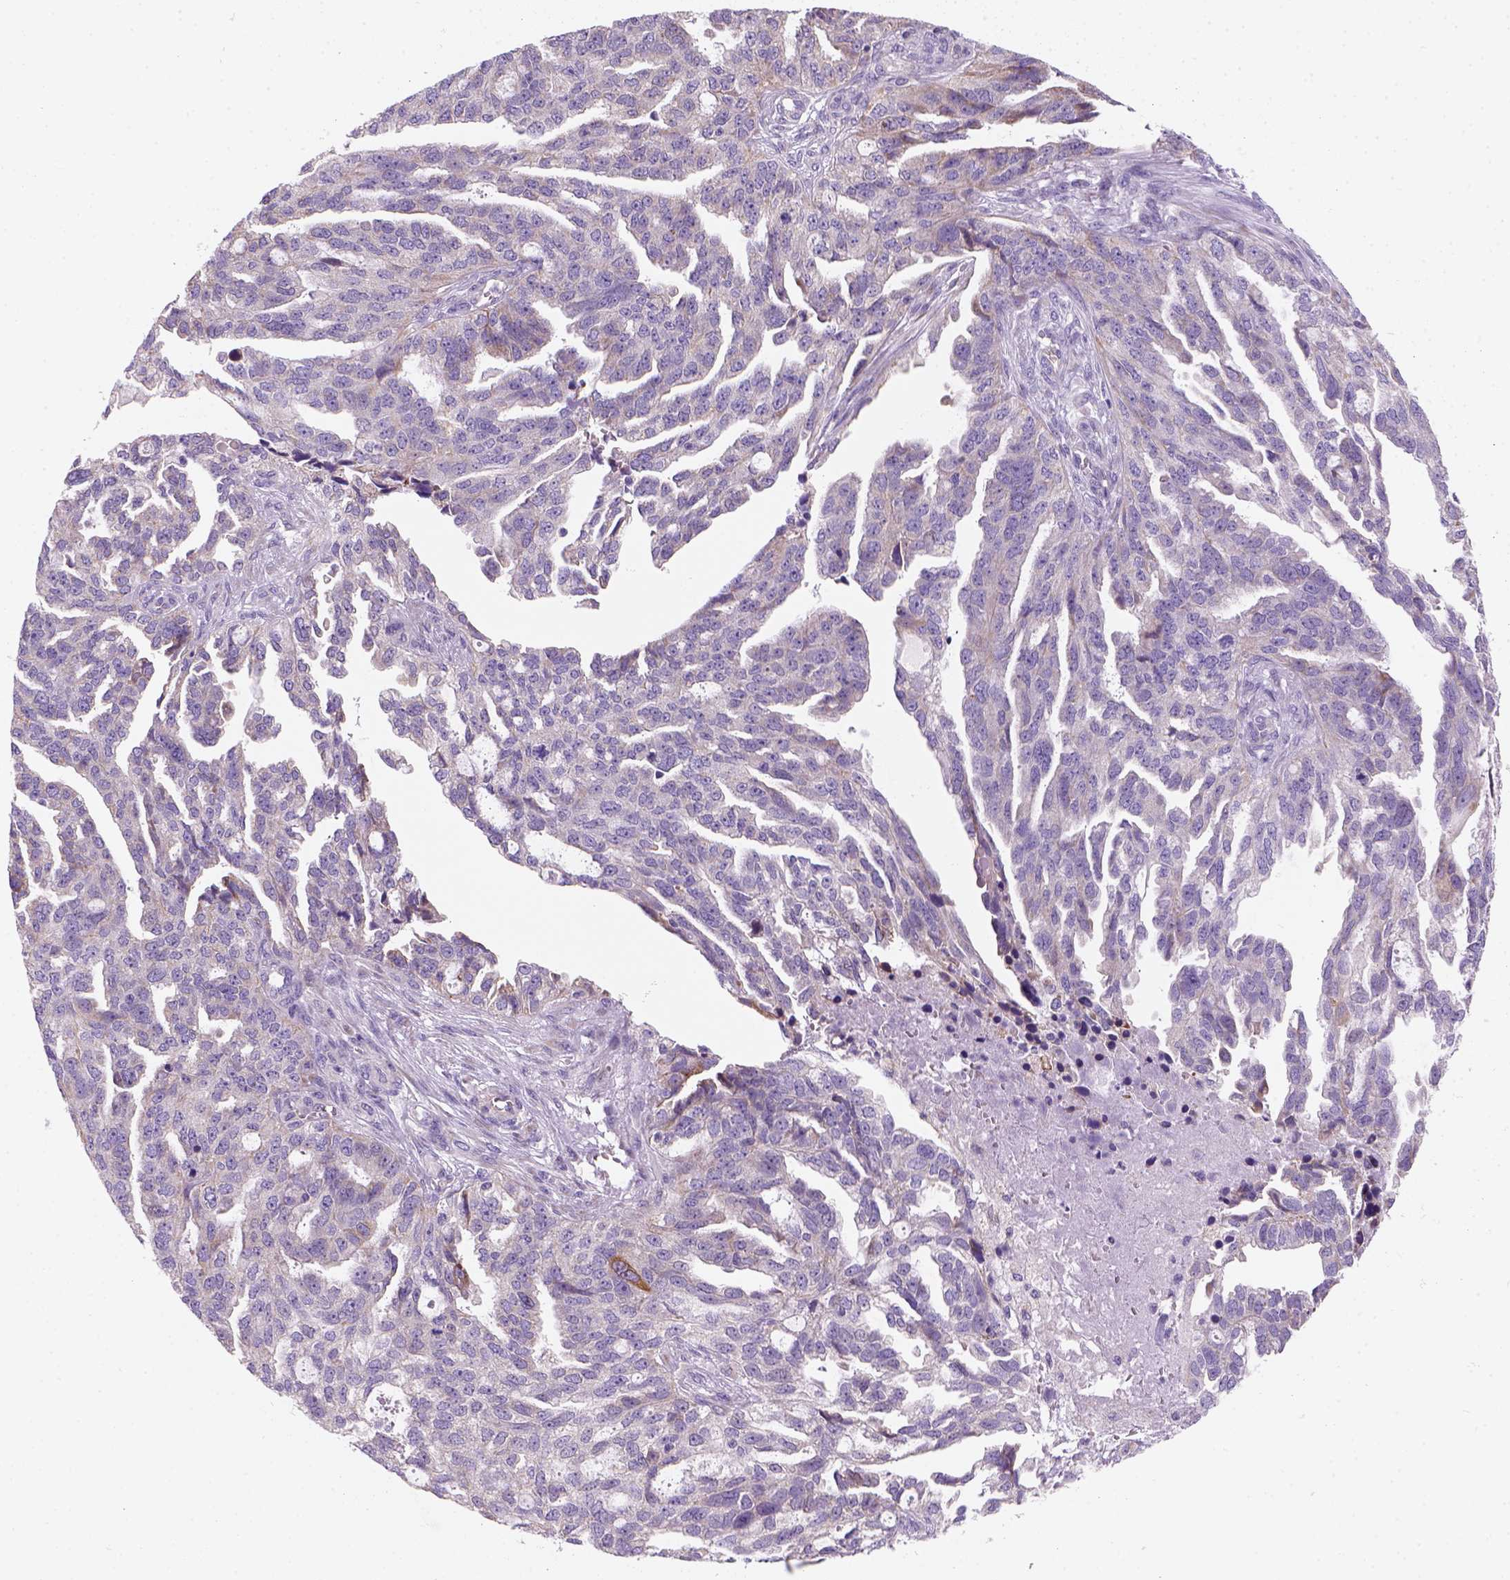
{"staining": {"intensity": "negative", "quantity": "none", "location": "none"}, "tissue": "ovarian cancer", "cell_type": "Tumor cells", "image_type": "cancer", "snomed": [{"axis": "morphology", "description": "Cystadenocarcinoma, serous, NOS"}, {"axis": "topography", "description": "Ovary"}], "caption": "High power microscopy histopathology image of an immunohistochemistry (IHC) image of ovarian cancer (serous cystadenocarcinoma), revealing no significant positivity in tumor cells.", "gene": "CES2", "patient": {"sex": "female", "age": 51}}